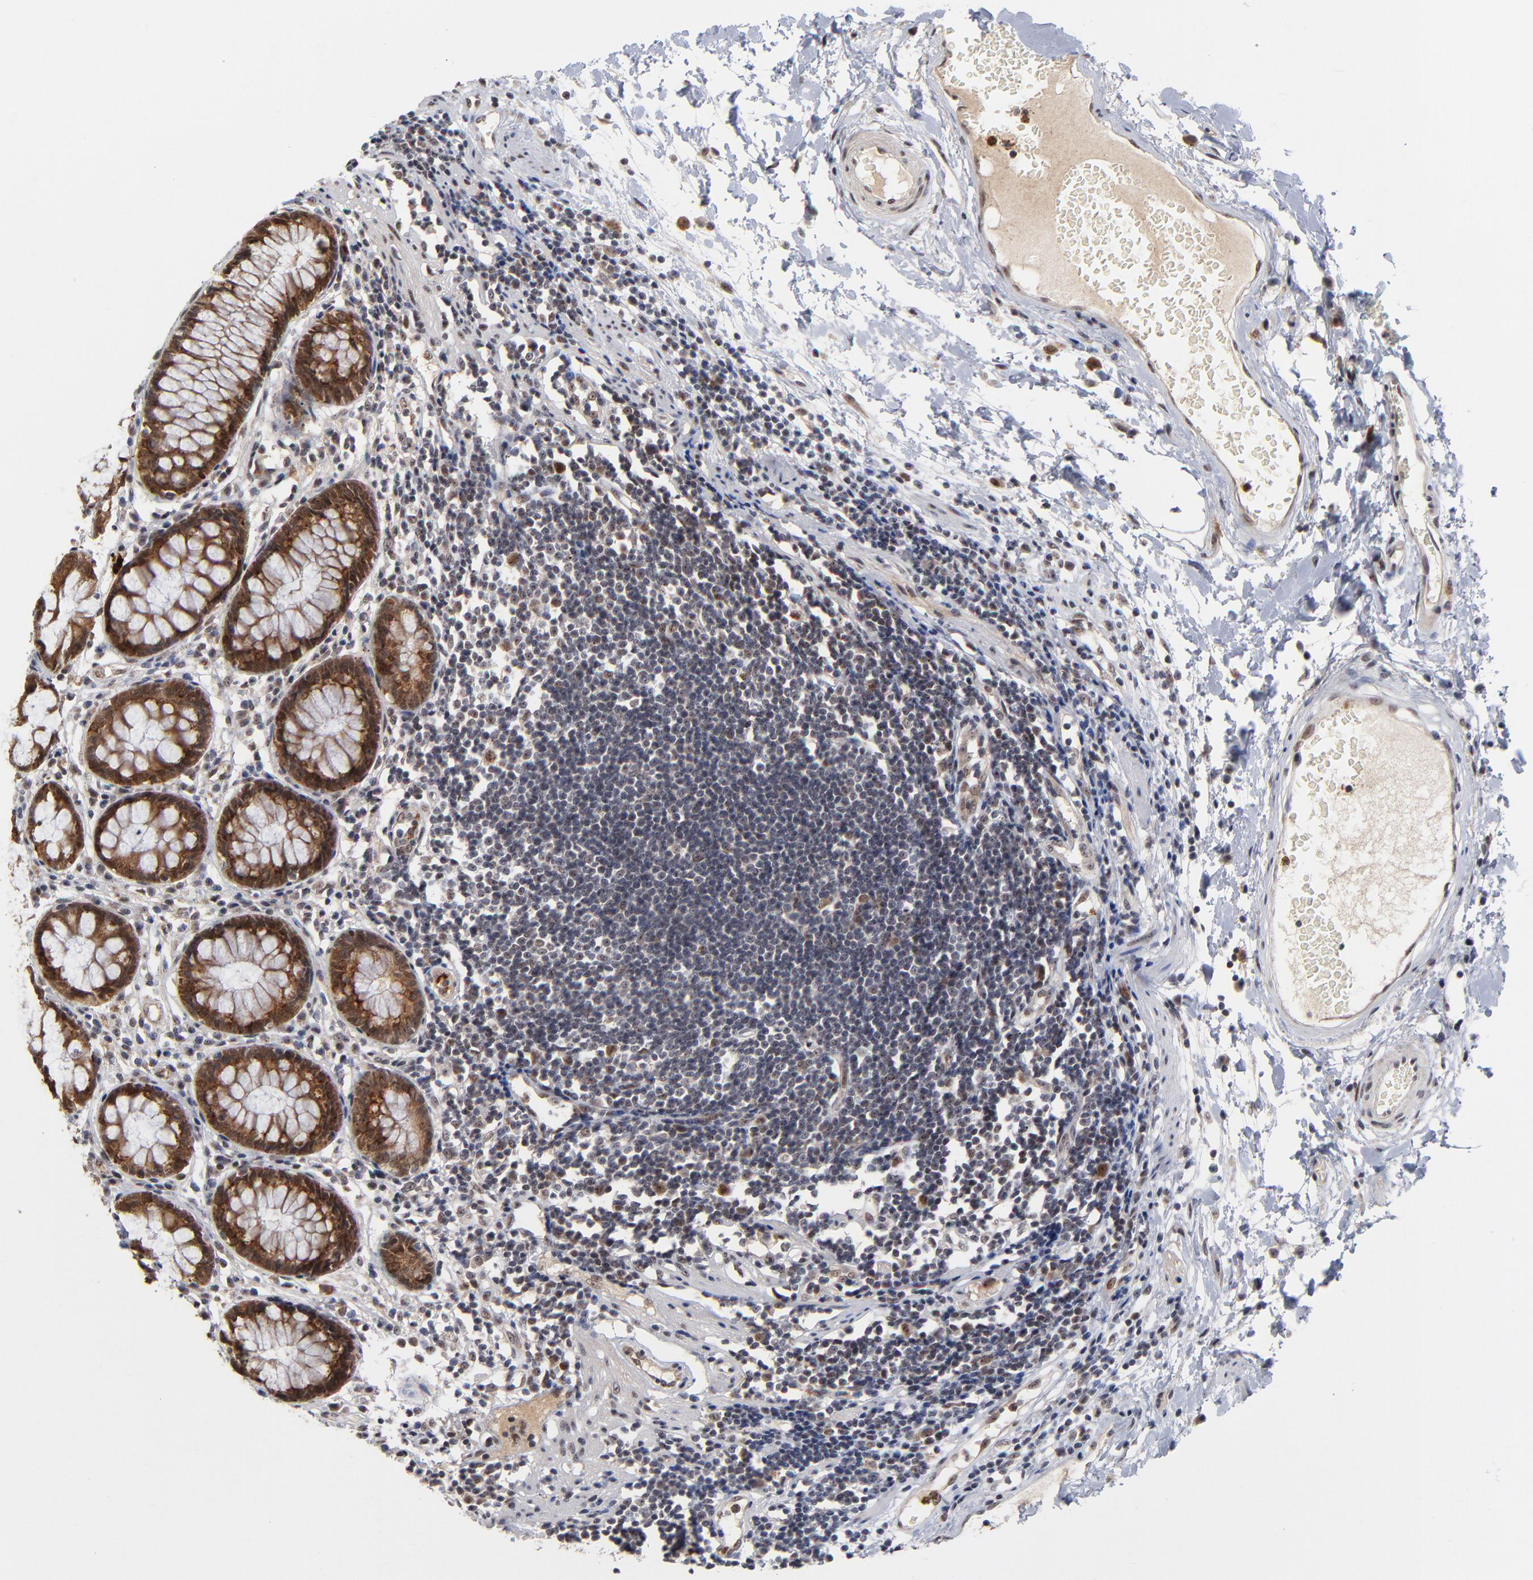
{"staining": {"intensity": "strong", "quantity": ">75%", "location": "cytoplasmic/membranous,nuclear"}, "tissue": "rectum", "cell_type": "Glandular cells", "image_type": "normal", "snomed": [{"axis": "morphology", "description": "Normal tissue, NOS"}, {"axis": "topography", "description": "Rectum"}], "caption": "Glandular cells demonstrate high levels of strong cytoplasmic/membranous,nuclear positivity in about >75% of cells in normal rectum.", "gene": "ZNF419", "patient": {"sex": "female", "age": 66}}